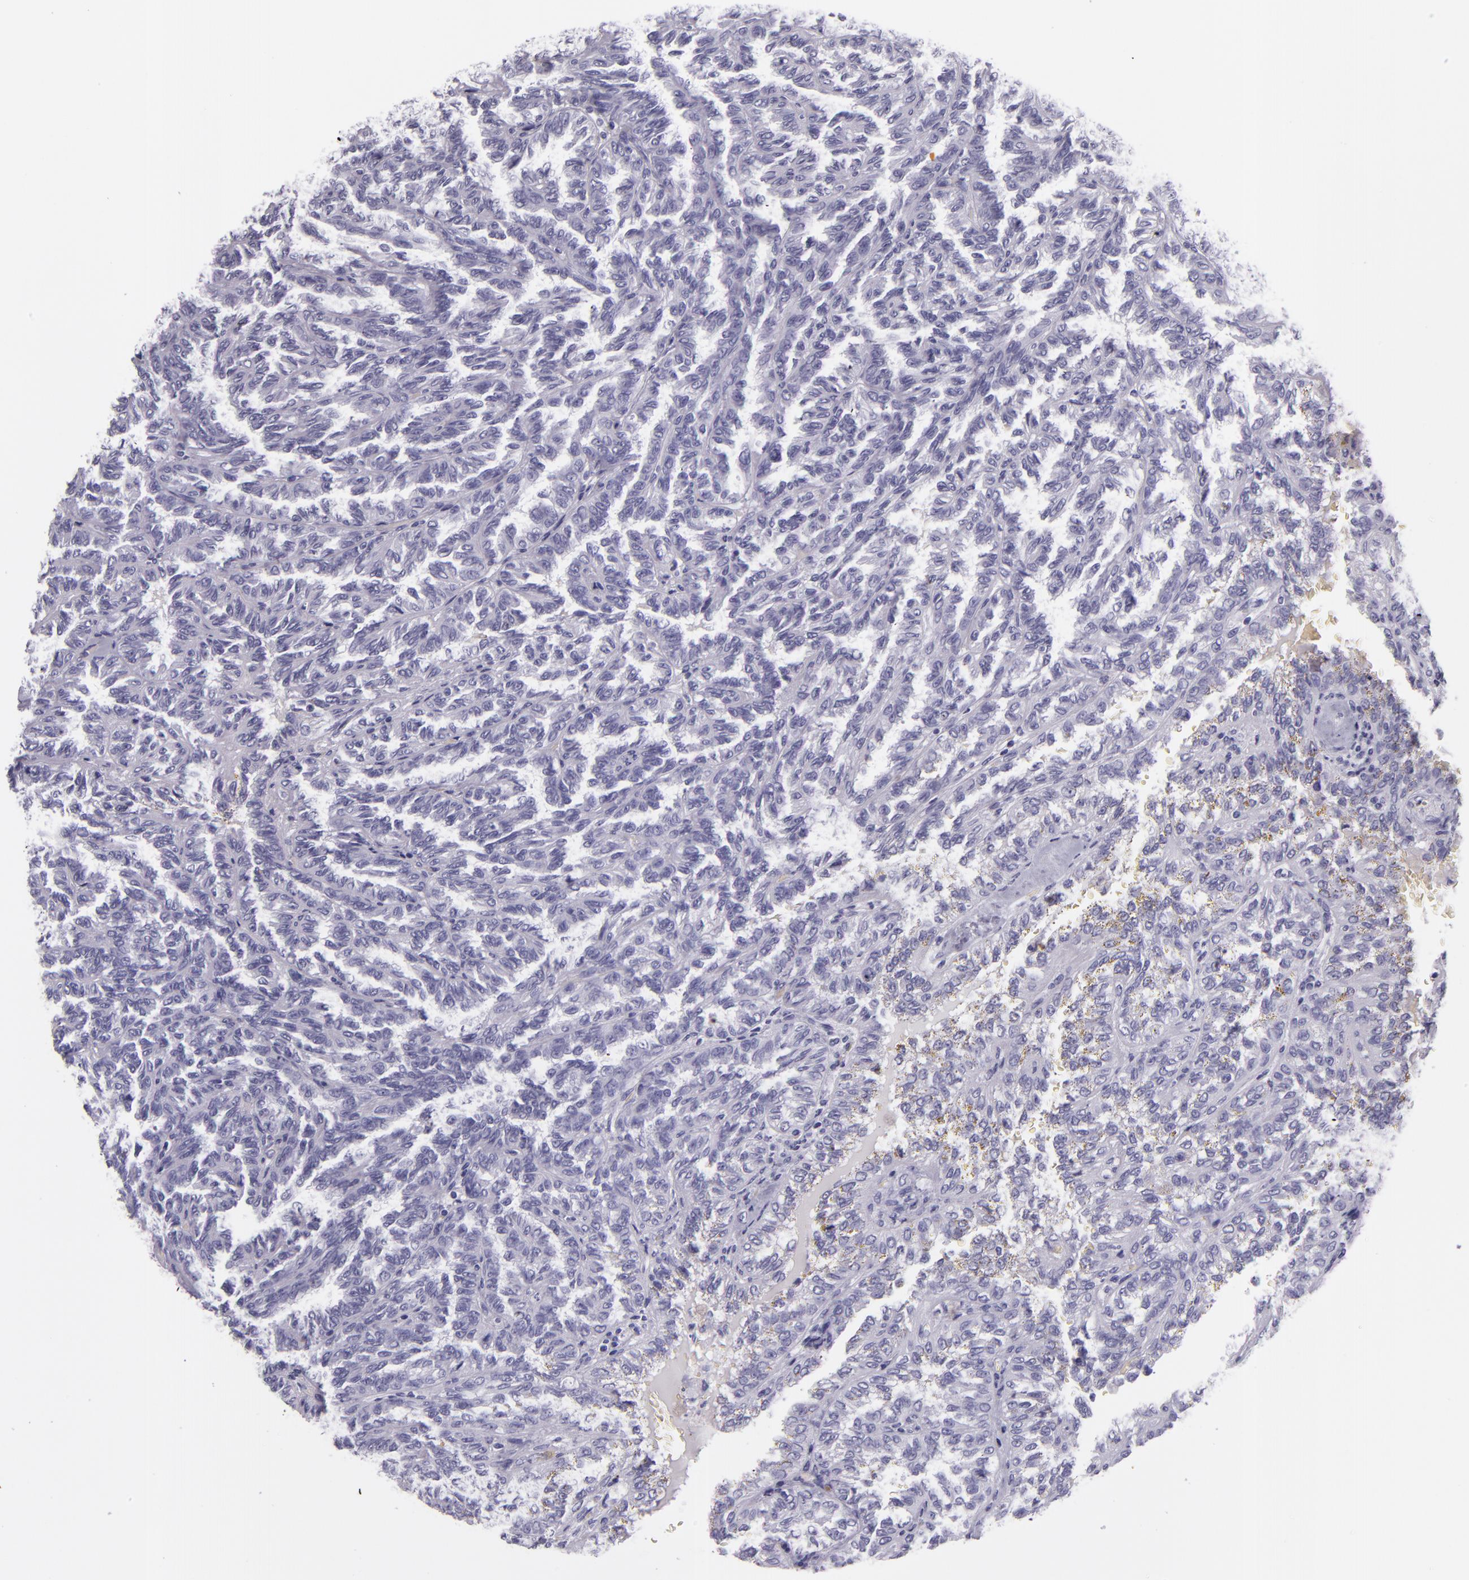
{"staining": {"intensity": "negative", "quantity": "none", "location": "none"}, "tissue": "renal cancer", "cell_type": "Tumor cells", "image_type": "cancer", "snomed": [{"axis": "morphology", "description": "Inflammation, NOS"}, {"axis": "morphology", "description": "Adenocarcinoma, NOS"}, {"axis": "topography", "description": "Kidney"}], "caption": "Renal cancer (adenocarcinoma) stained for a protein using immunohistochemistry (IHC) displays no positivity tumor cells.", "gene": "CR2", "patient": {"sex": "male", "age": 68}}